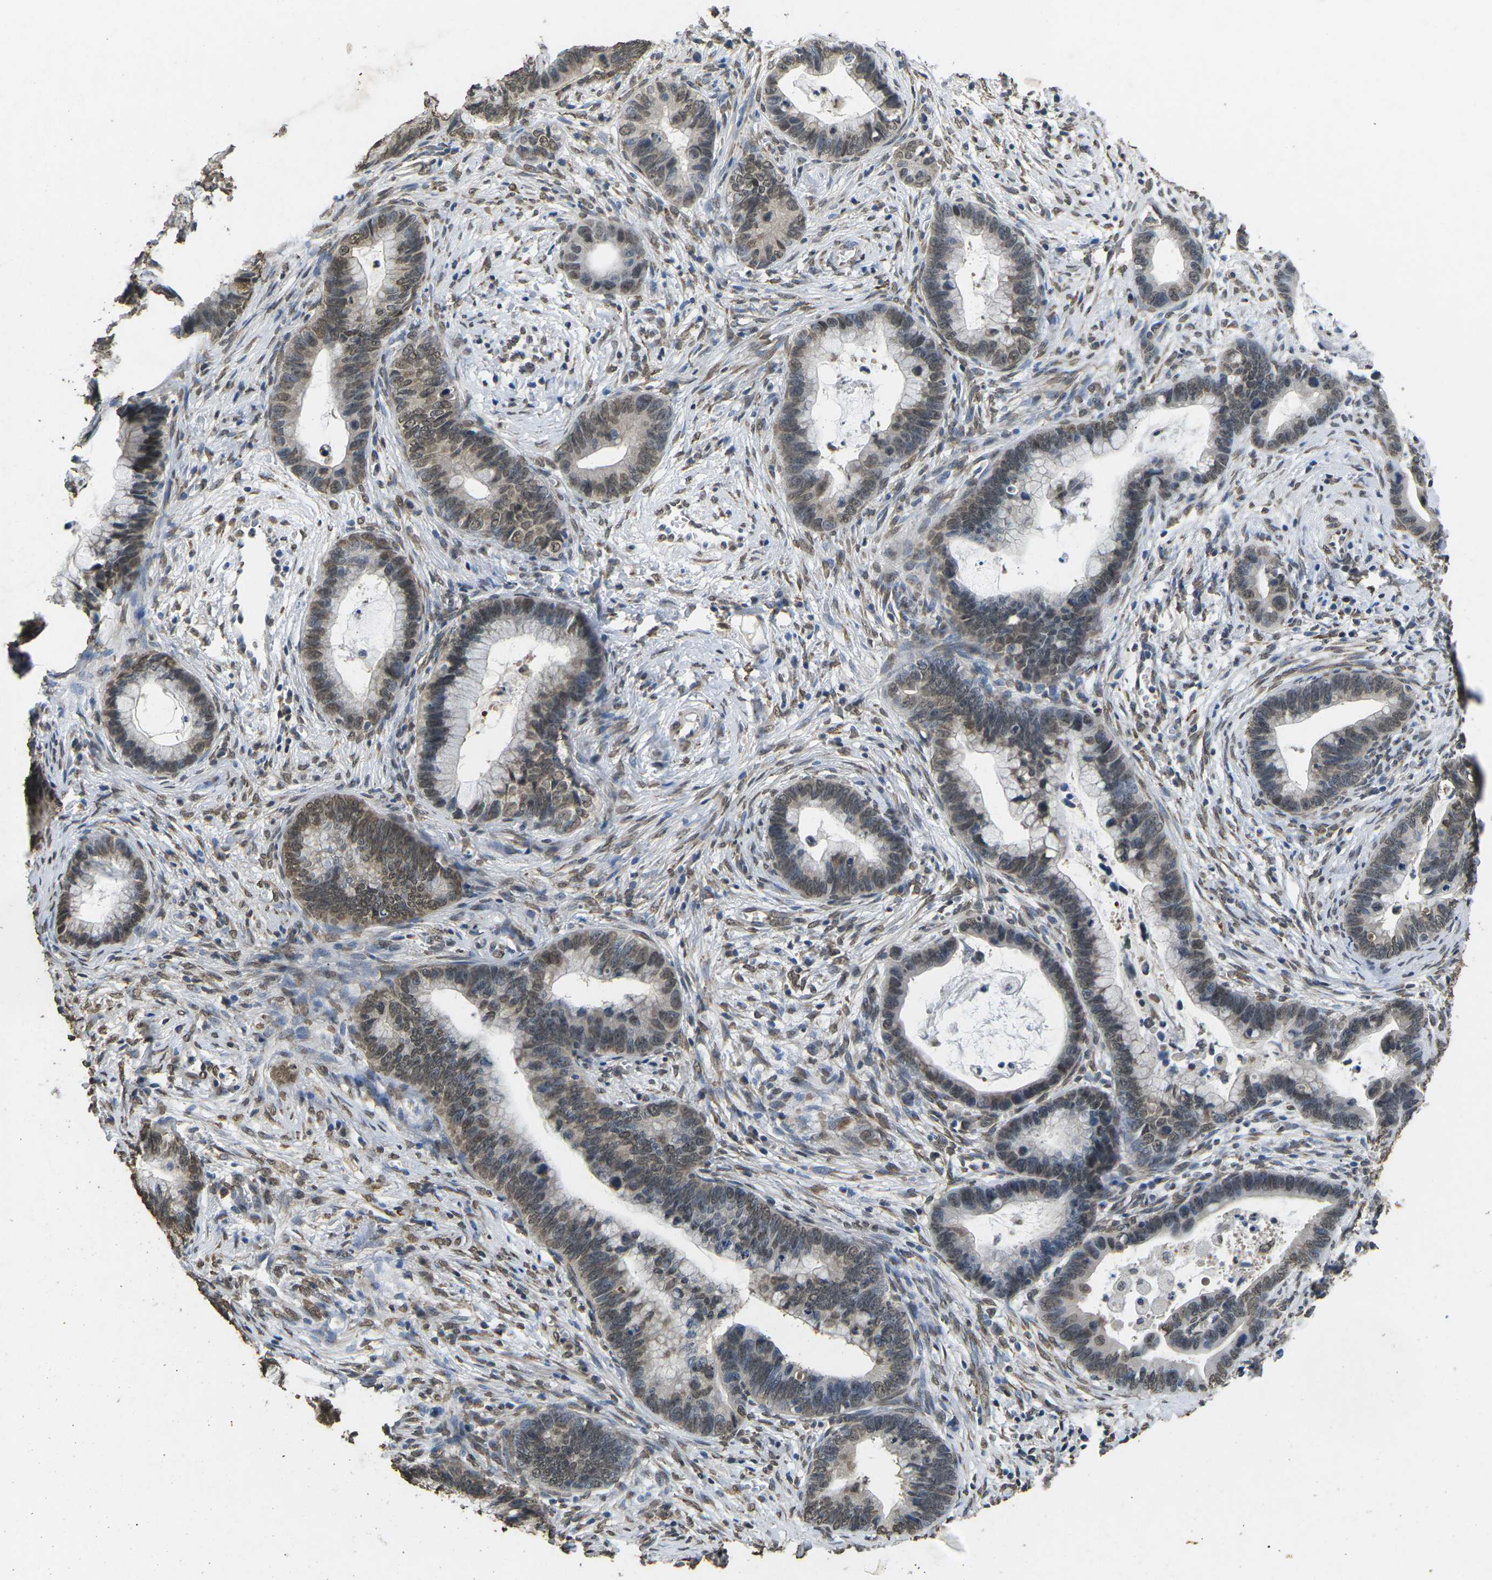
{"staining": {"intensity": "weak", "quantity": "25%-75%", "location": "nuclear"}, "tissue": "cervical cancer", "cell_type": "Tumor cells", "image_type": "cancer", "snomed": [{"axis": "morphology", "description": "Adenocarcinoma, NOS"}, {"axis": "topography", "description": "Cervix"}], "caption": "Cervical cancer (adenocarcinoma) tissue shows weak nuclear staining in approximately 25%-75% of tumor cells, visualized by immunohistochemistry.", "gene": "SCNN1B", "patient": {"sex": "female", "age": 44}}